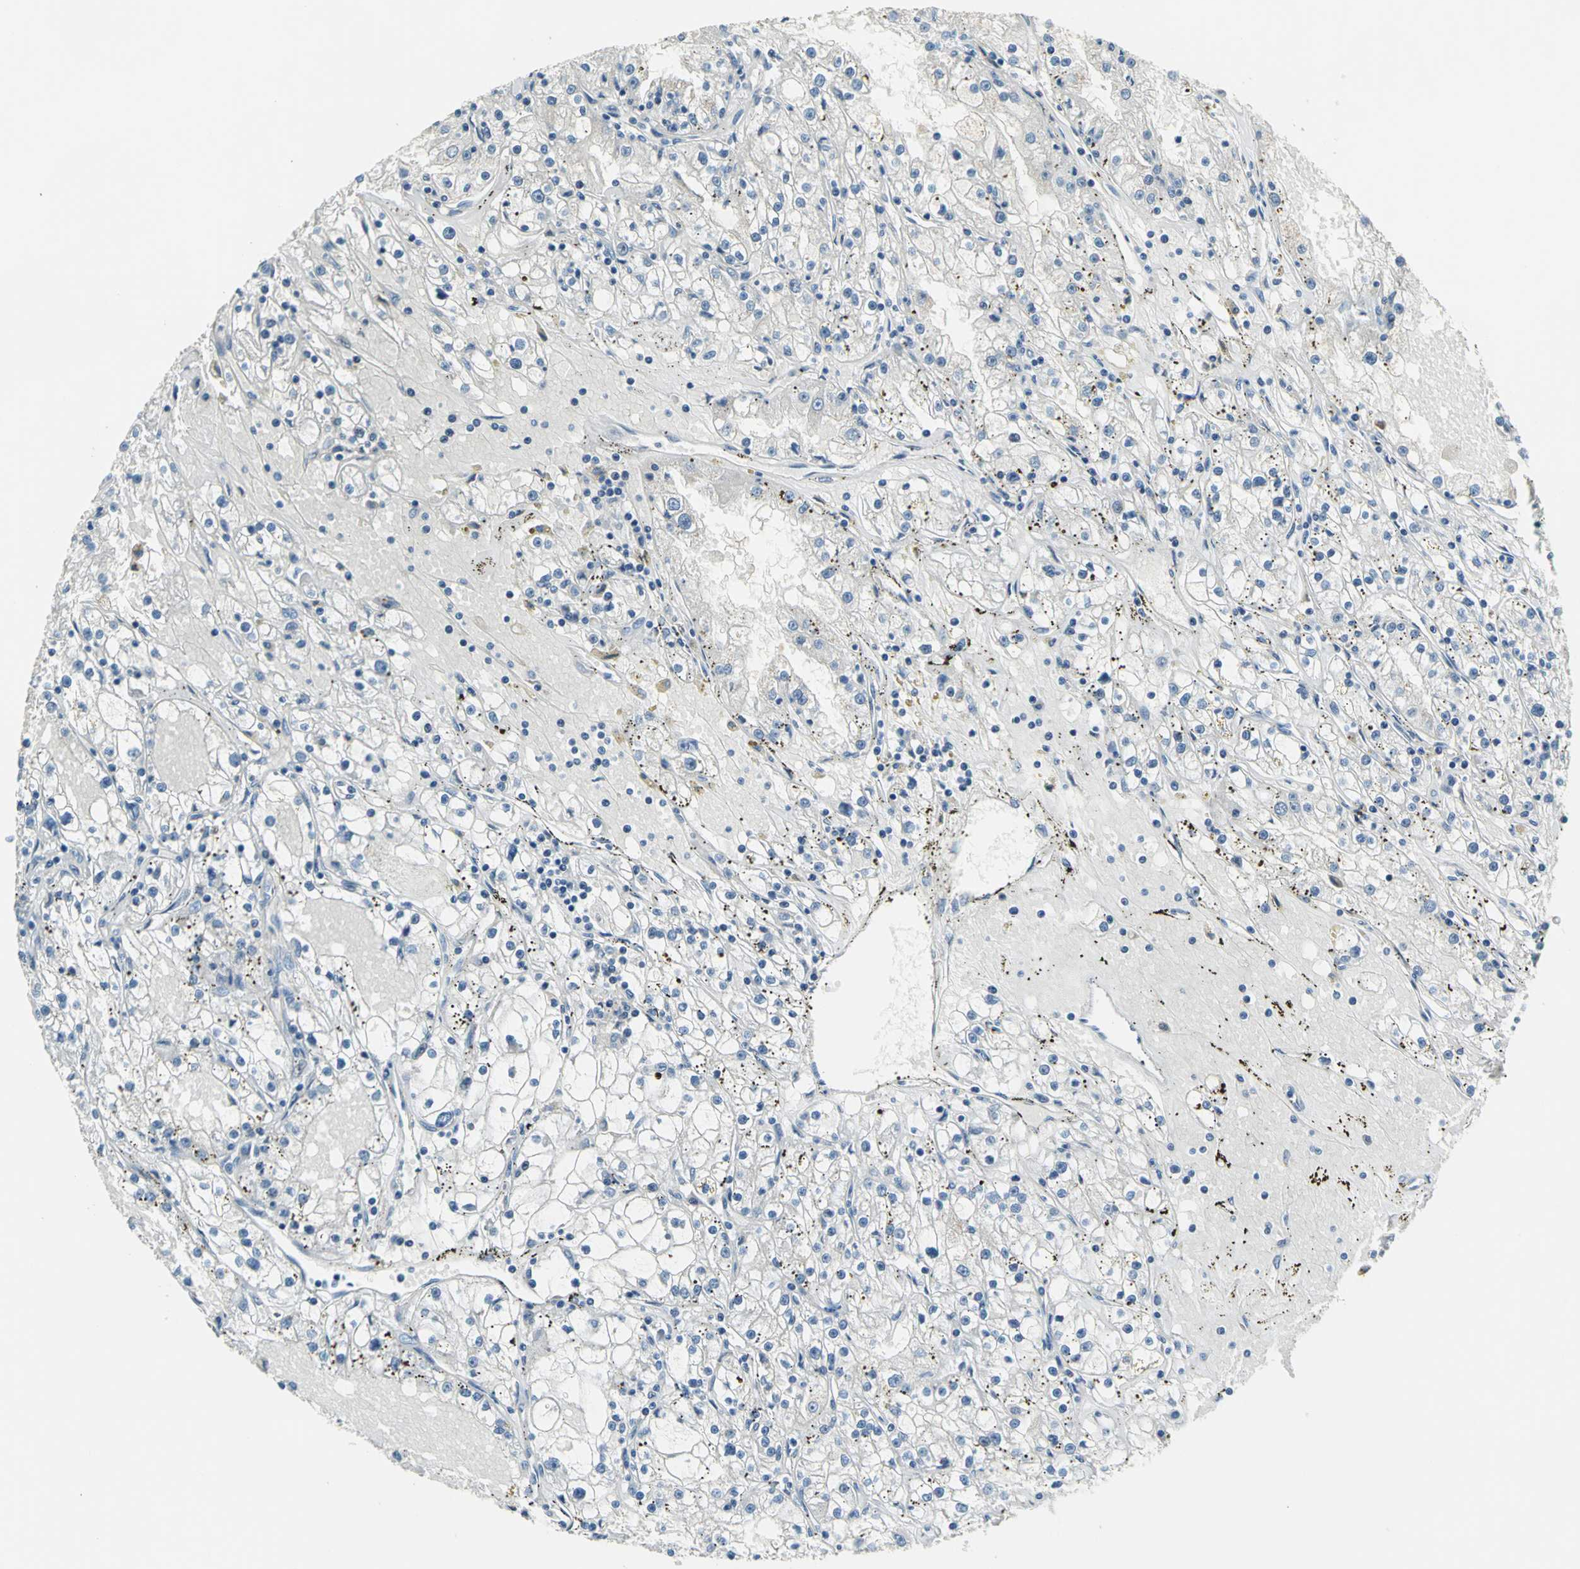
{"staining": {"intensity": "negative", "quantity": "none", "location": "none"}, "tissue": "renal cancer", "cell_type": "Tumor cells", "image_type": "cancer", "snomed": [{"axis": "morphology", "description": "Adenocarcinoma, NOS"}, {"axis": "topography", "description": "Kidney"}], "caption": "High power microscopy image of an immunohistochemistry (IHC) histopathology image of renal cancer, revealing no significant staining in tumor cells.", "gene": "SLC16A7", "patient": {"sex": "male", "age": 56}}